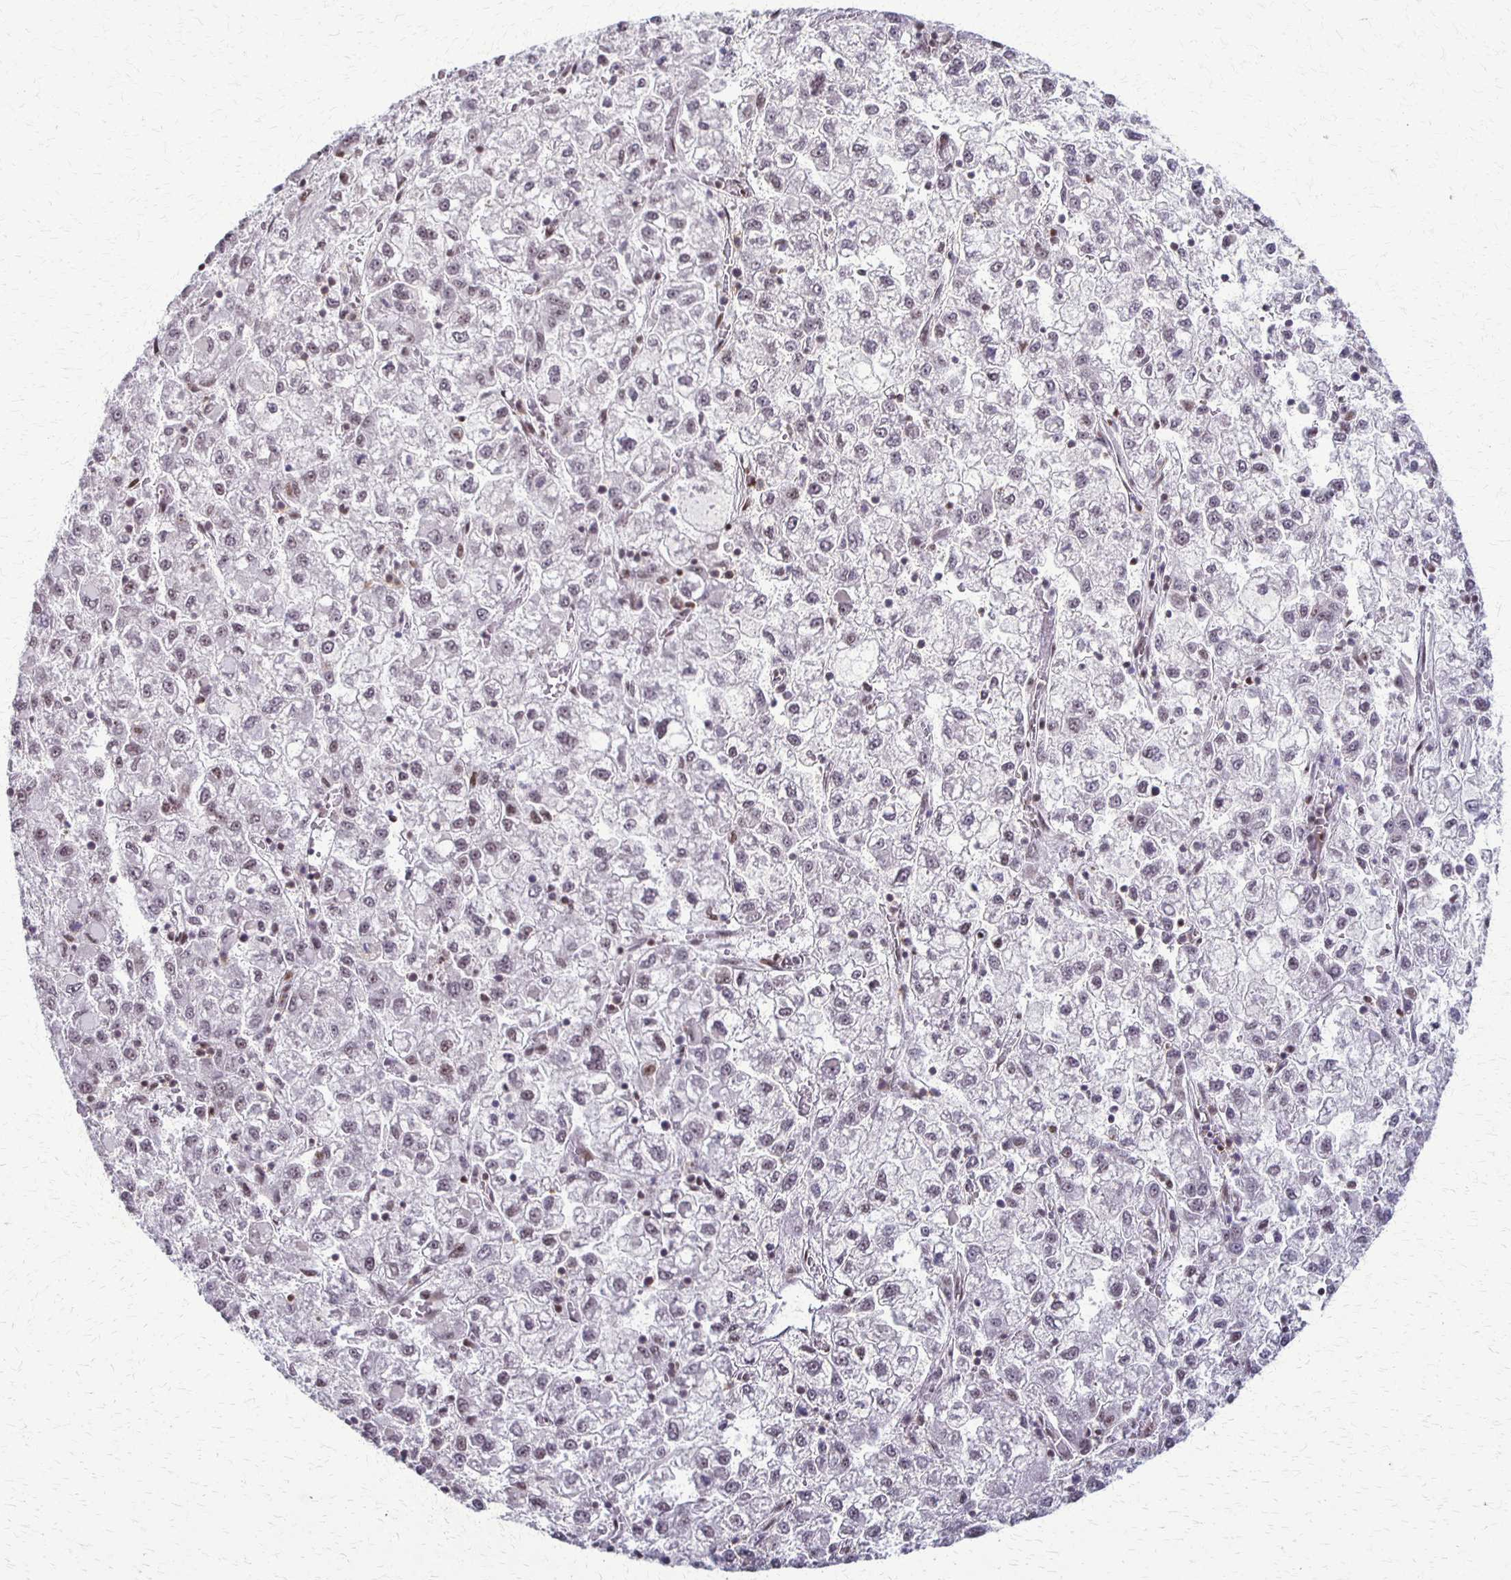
{"staining": {"intensity": "weak", "quantity": "25%-75%", "location": "nuclear"}, "tissue": "liver cancer", "cell_type": "Tumor cells", "image_type": "cancer", "snomed": [{"axis": "morphology", "description": "Carcinoma, Hepatocellular, NOS"}, {"axis": "topography", "description": "Liver"}], "caption": "Protein expression analysis of human liver hepatocellular carcinoma reveals weak nuclear staining in approximately 25%-75% of tumor cells. The protein of interest is shown in brown color, while the nuclei are stained blue.", "gene": "XRCC6", "patient": {"sex": "male", "age": 40}}